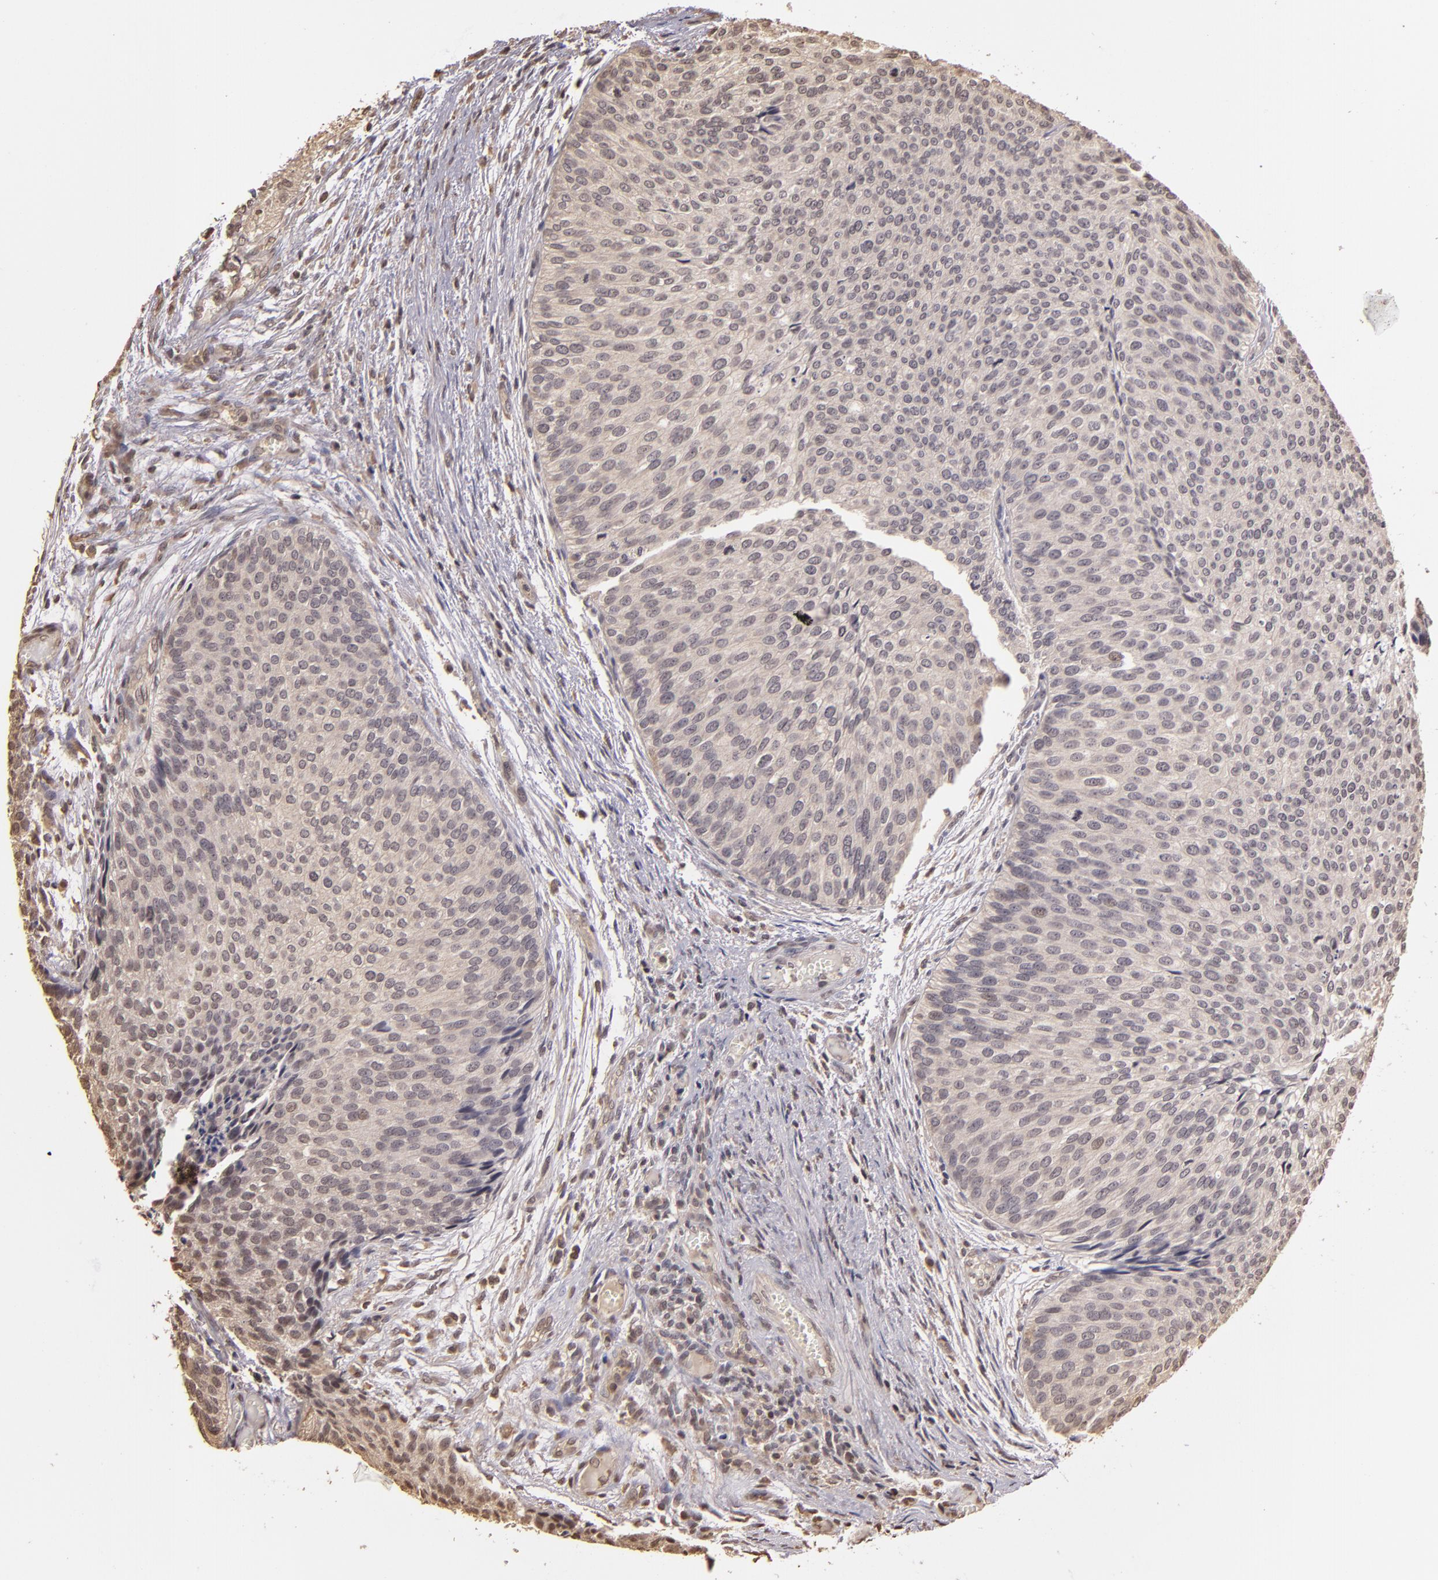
{"staining": {"intensity": "negative", "quantity": "none", "location": "none"}, "tissue": "urothelial cancer", "cell_type": "Tumor cells", "image_type": "cancer", "snomed": [{"axis": "morphology", "description": "Urothelial carcinoma, Low grade"}, {"axis": "topography", "description": "Urinary bladder"}], "caption": "This is an immunohistochemistry histopathology image of urothelial carcinoma (low-grade). There is no positivity in tumor cells.", "gene": "ARPC2", "patient": {"sex": "male", "age": 84}}